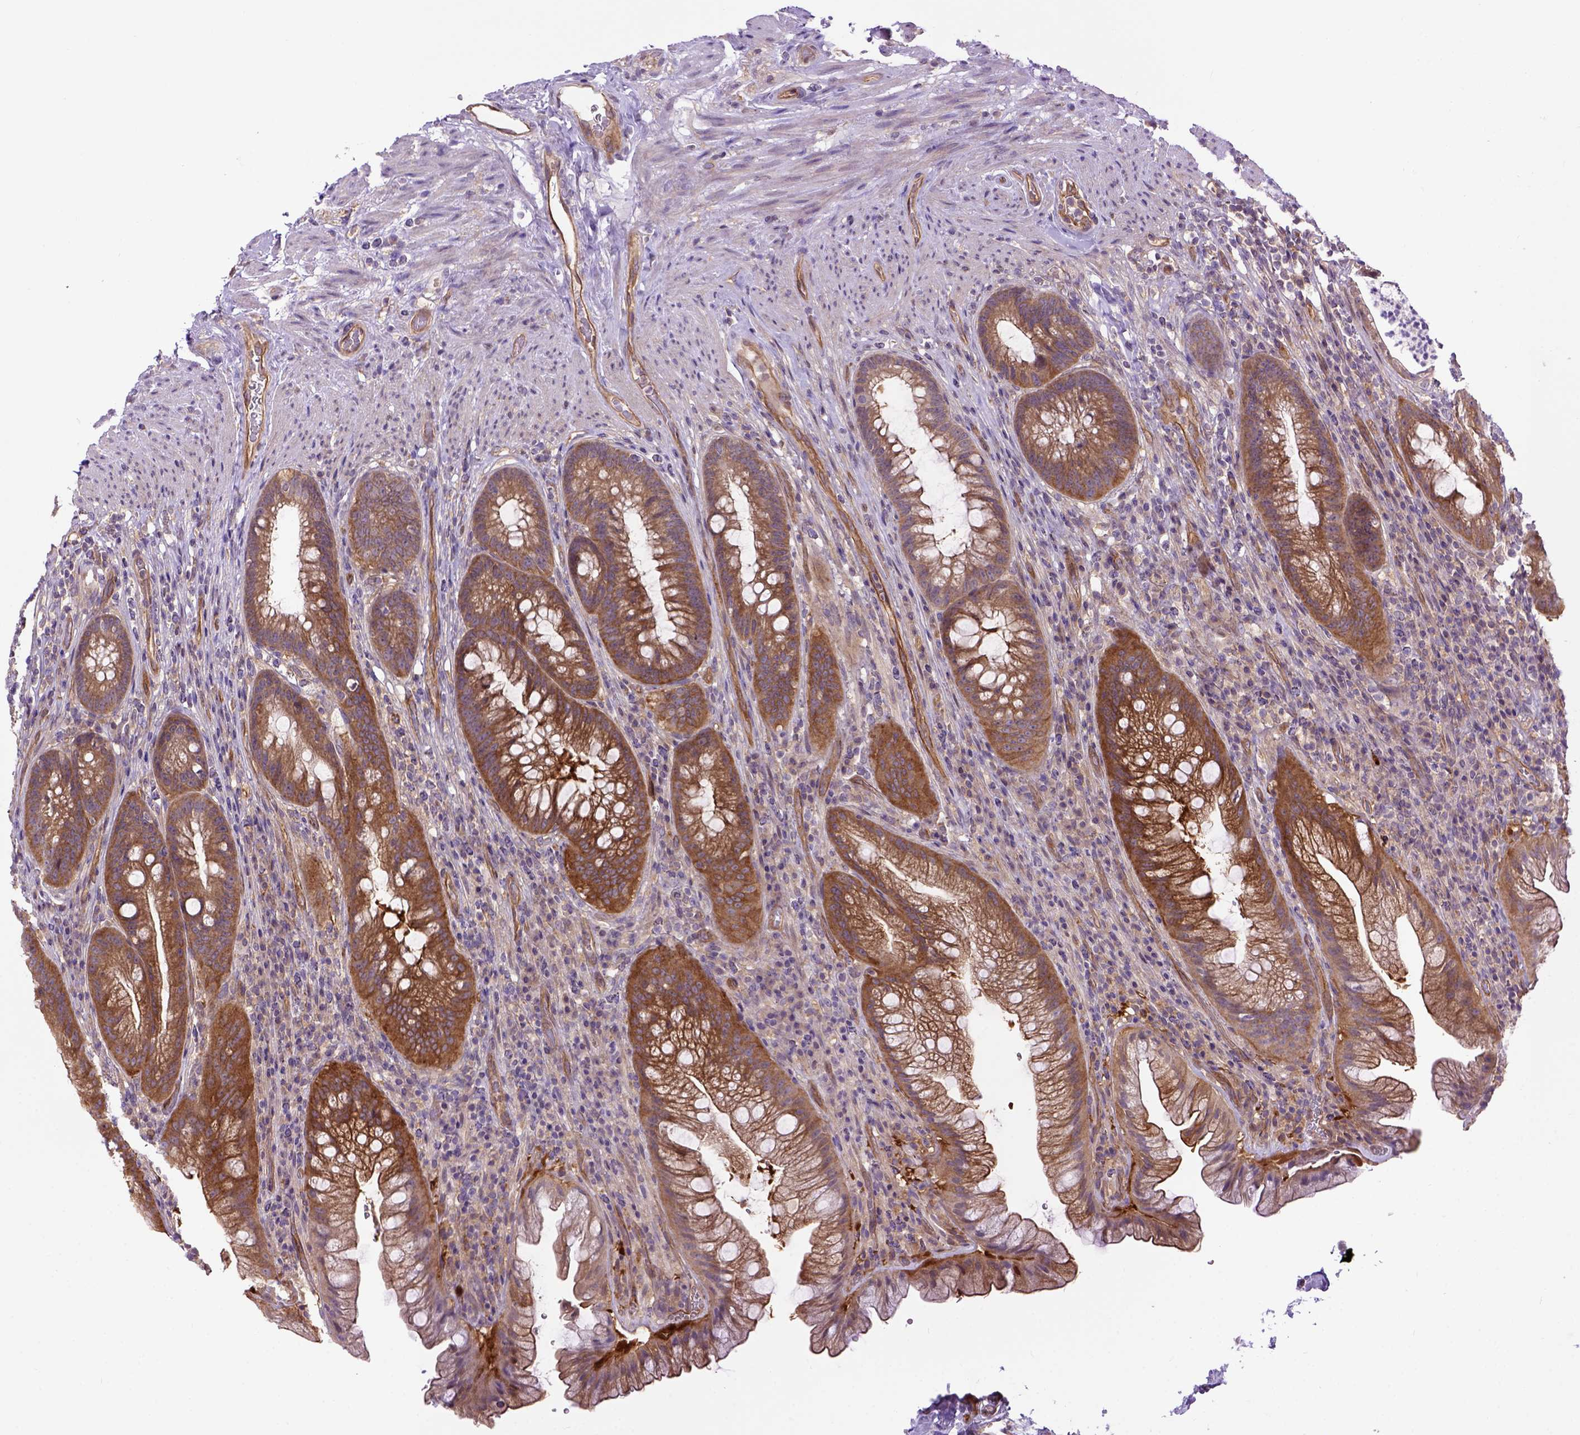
{"staining": {"intensity": "moderate", "quantity": ">75%", "location": "cytoplasmic/membranous"}, "tissue": "rectum", "cell_type": "Glandular cells", "image_type": "normal", "snomed": [{"axis": "morphology", "description": "Normal tissue, NOS"}, {"axis": "topography", "description": "Smooth muscle"}, {"axis": "topography", "description": "Rectum"}], "caption": "IHC of benign human rectum exhibits medium levels of moderate cytoplasmic/membranous staining in about >75% of glandular cells. (IHC, brightfield microscopy, high magnification).", "gene": "CASKIN2", "patient": {"sex": "male", "age": 53}}